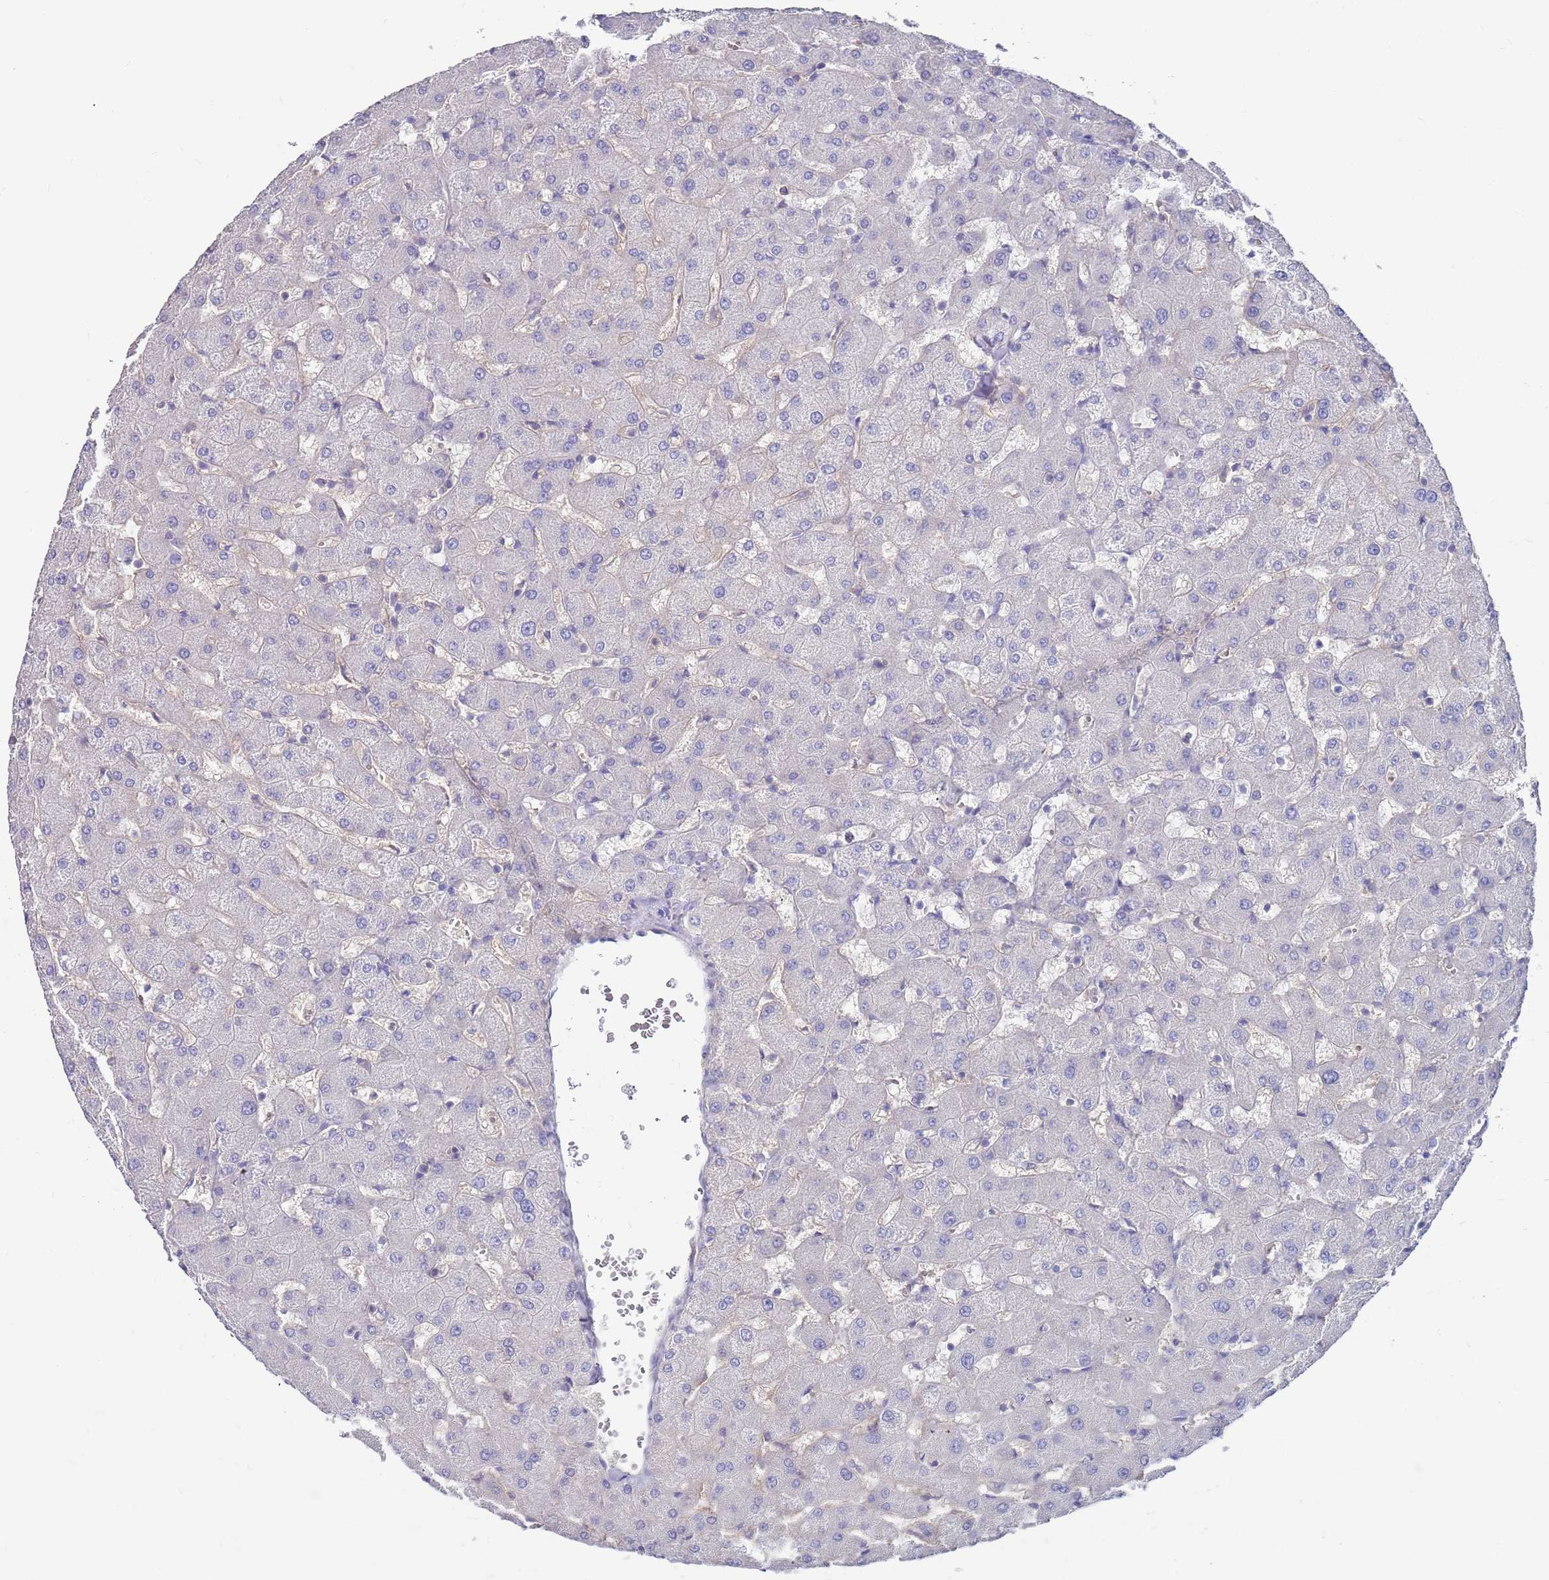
{"staining": {"intensity": "moderate", "quantity": "<25%", "location": "cytoplasmic/membranous"}, "tissue": "liver", "cell_type": "Cholangiocytes", "image_type": "normal", "snomed": [{"axis": "morphology", "description": "Normal tissue, NOS"}, {"axis": "topography", "description": "Liver"}], "caption": "Immunohistochemistry (IHC) of benign human liver shows low levels of moderate cytoplasmic/membranous expression in approximately <25% of cholangiocytes. (Stains: DAB (3,3'-diaminobenzidine) in brown, nuclei in blue, Microscopy: brightfield microscopy at high magnification).", "gene": "KRTCAP3", "patient": {"sex": "female", "age": 63}}